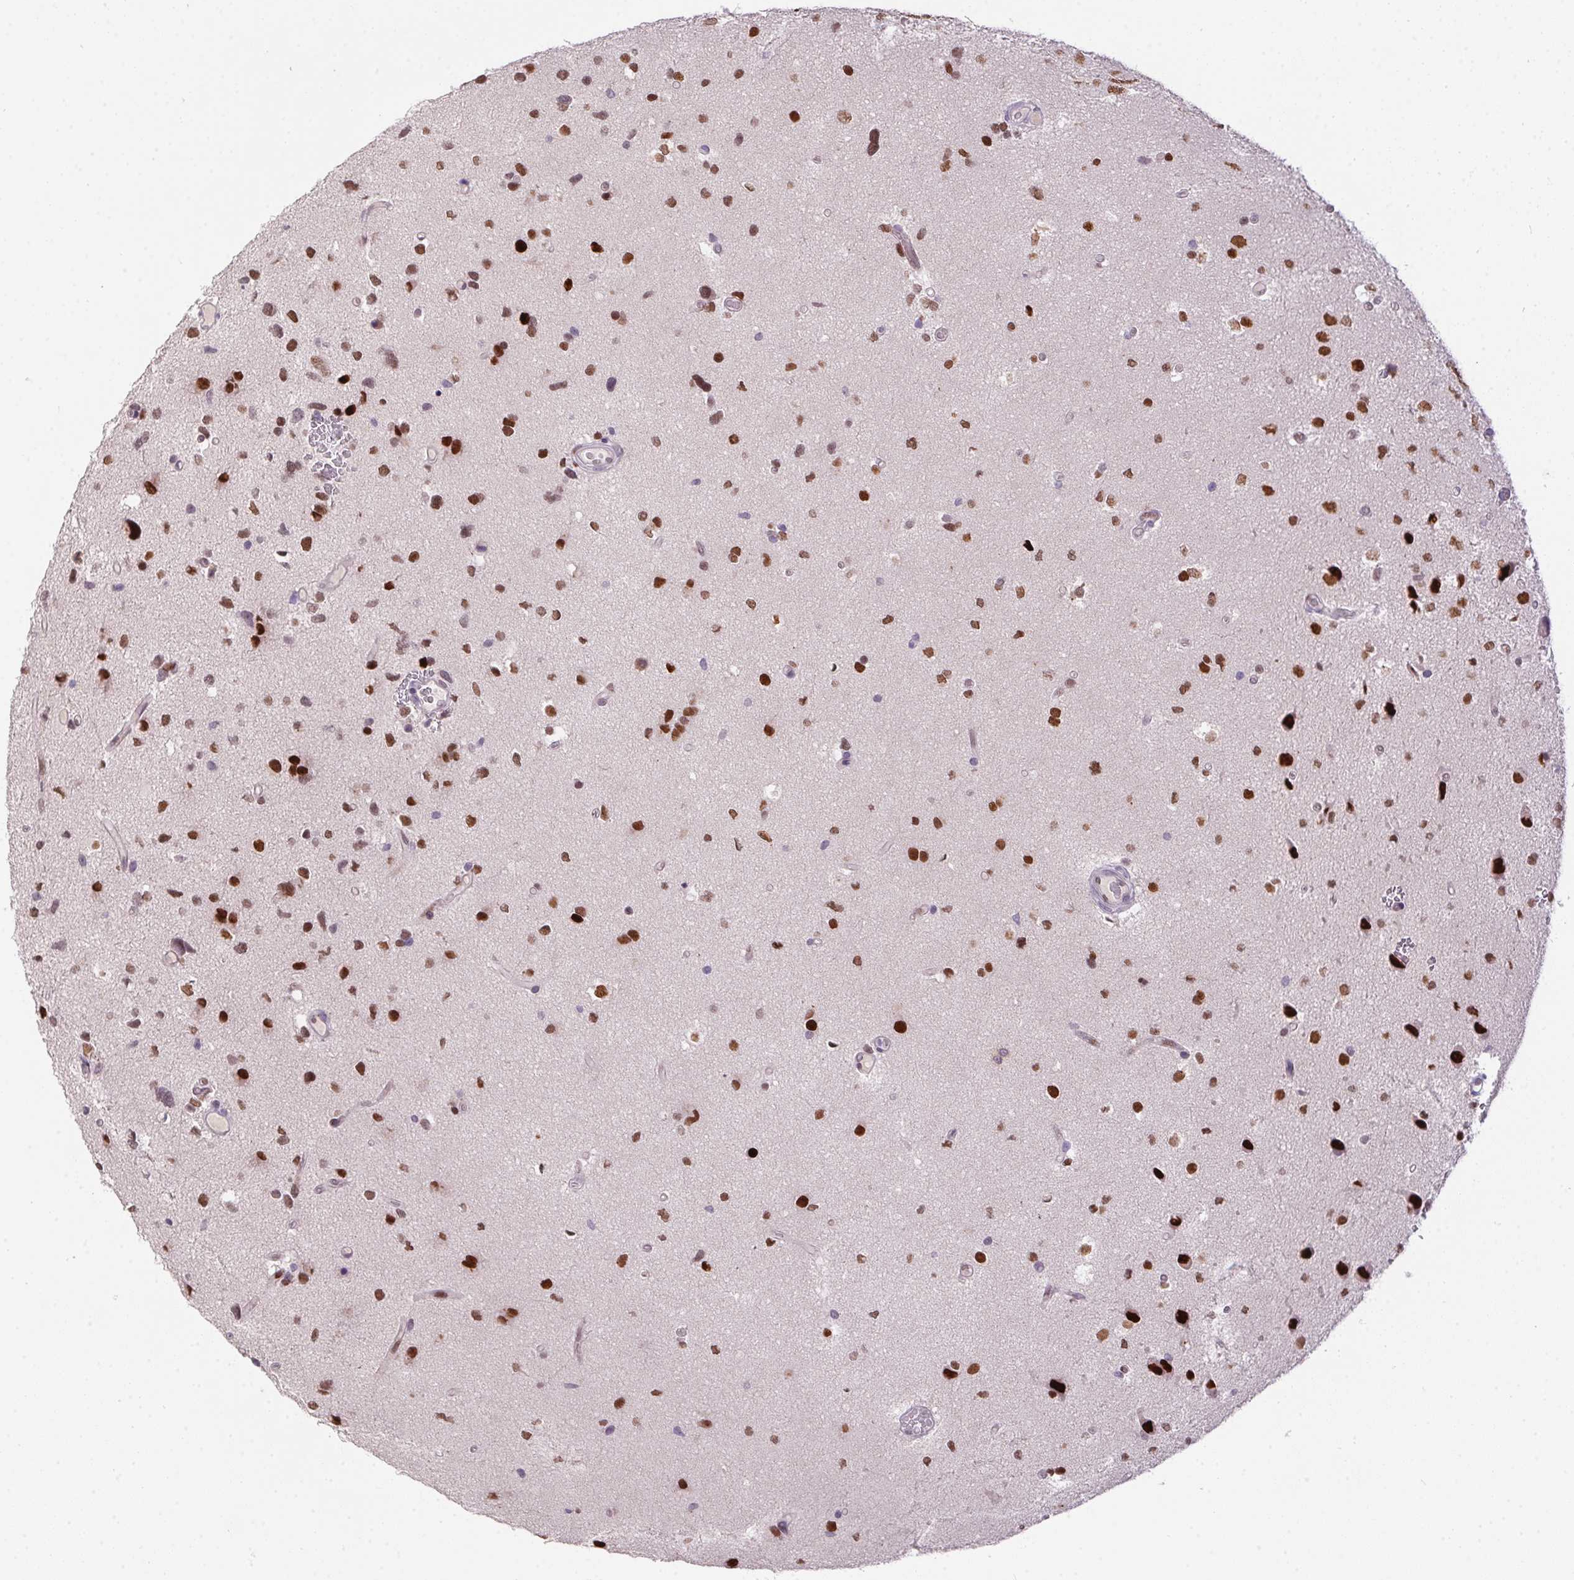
{"staining": {"intensity": "moderate", "quantity": ">75%", "location": "nuclear"}, "tissue": "glioma", "cell_type": "Tumor cells", "image_type": "cancer", "snomed": [{"axis": "morphology", "description": "Glioma, malignant, Low grade"}, {"axis": "topography", "description": "Brain"}], "caption": "The histopathology image reveals immunohistochemical staining of glioma. There is moderate nuclear positivity is present in approximately >75% of tumor cells.", "gene": "SP9", "patient": {"sex": "female", "age": 32}}